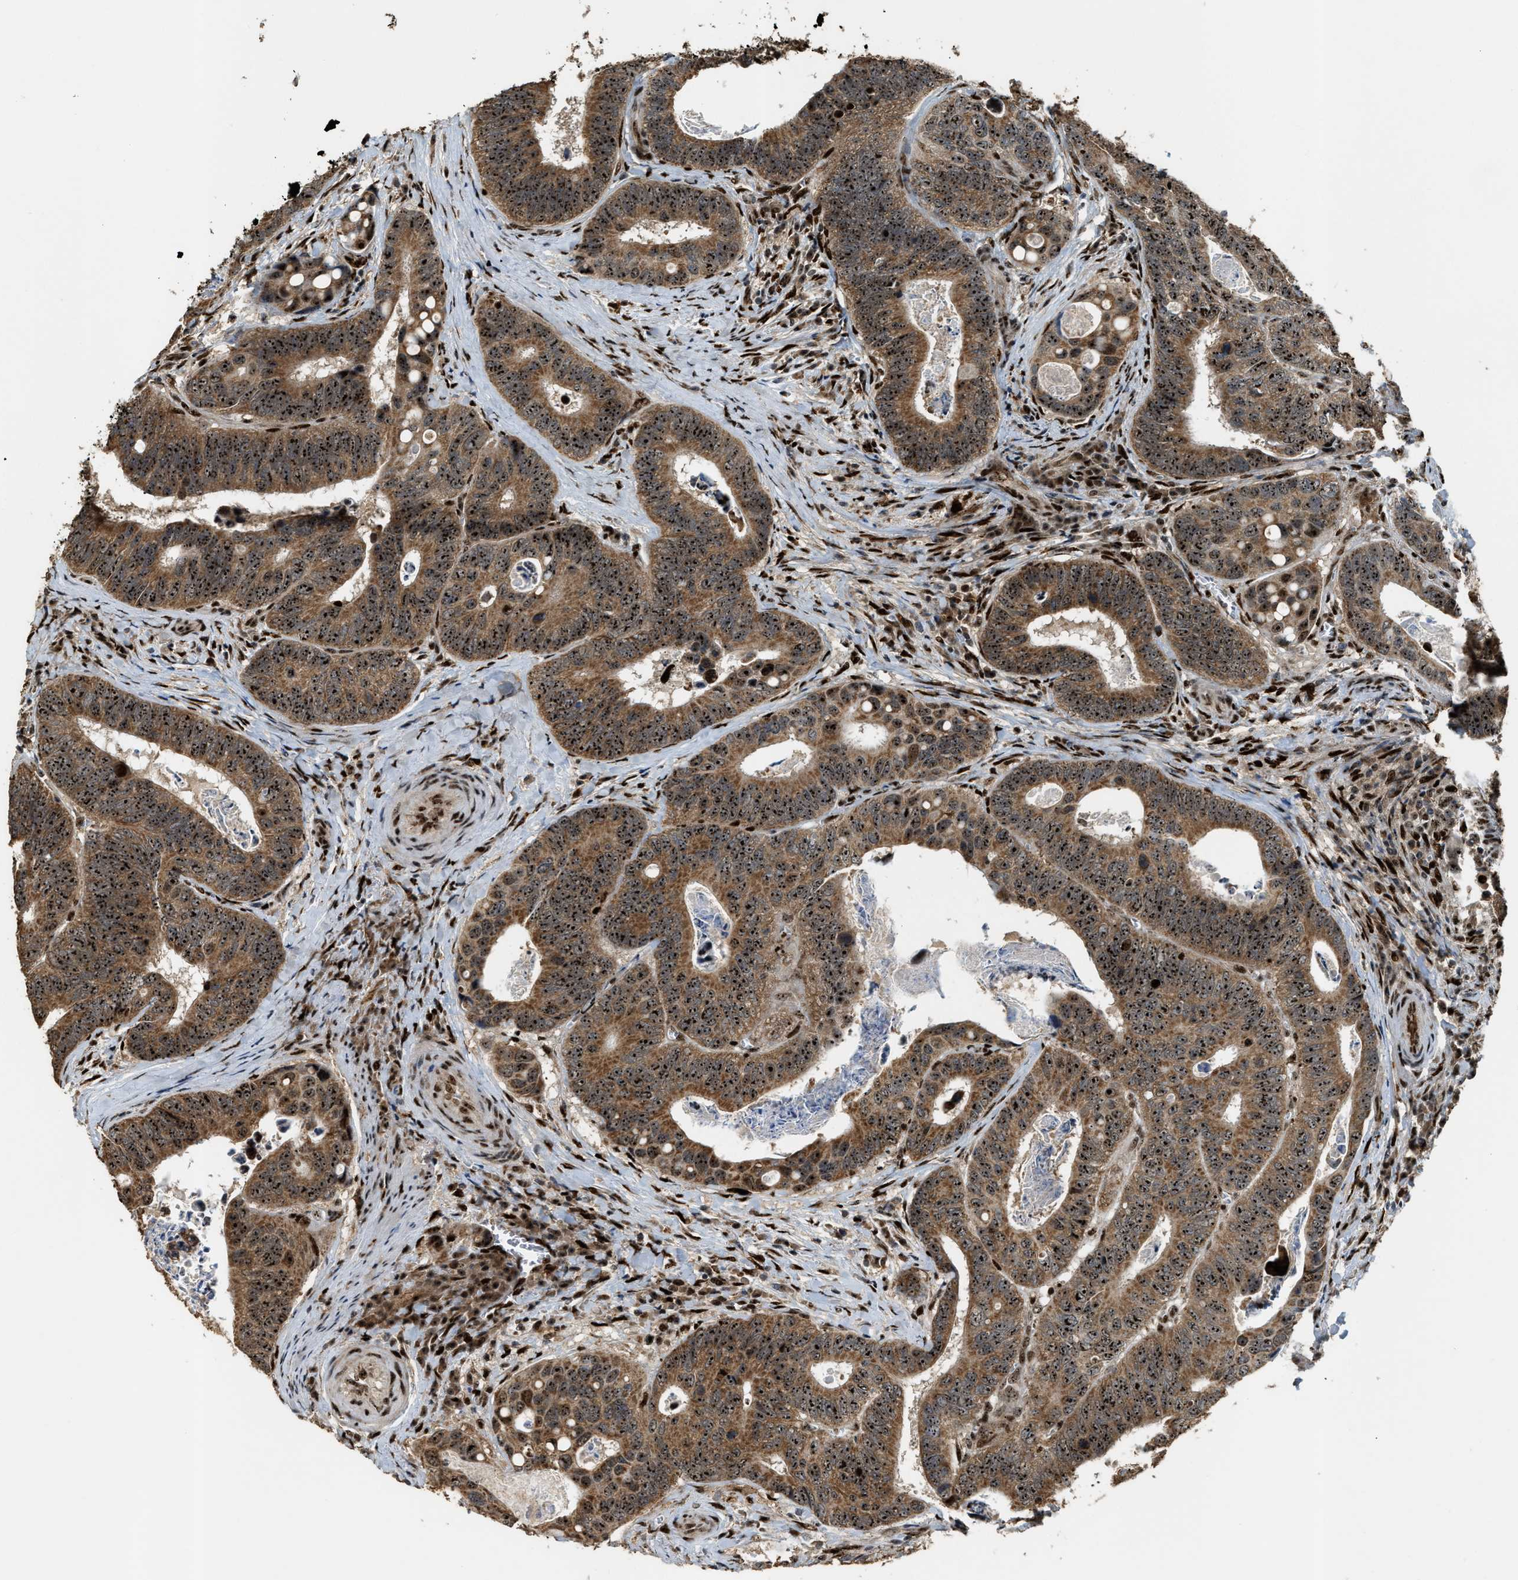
{"staining": {"intensity": "strong", "quantity": ">75%", "location": "cytoplasmic/membranous,nuclear"}, "tissue": "colorectal cancer", "cell_type": "Tumor cells", "image_type": "cancer", "snomed": [{"axis": "morphology", "description": "Inflammation, NOS"}, {"axis": "morphology", "description": "Adenocarcinoma, NOS"}, {"axis": "topography", "description": "Colon"}], "caption": "An image showing strong cytoplasmic/membranous and nuclear expression in about >75% of tumor cells in adenocarcinoma (colorectal), as visualized by brown immunohistochemical staining.", "gene": "ZNF687", "patient": {"sex": "male", "age": 72}}